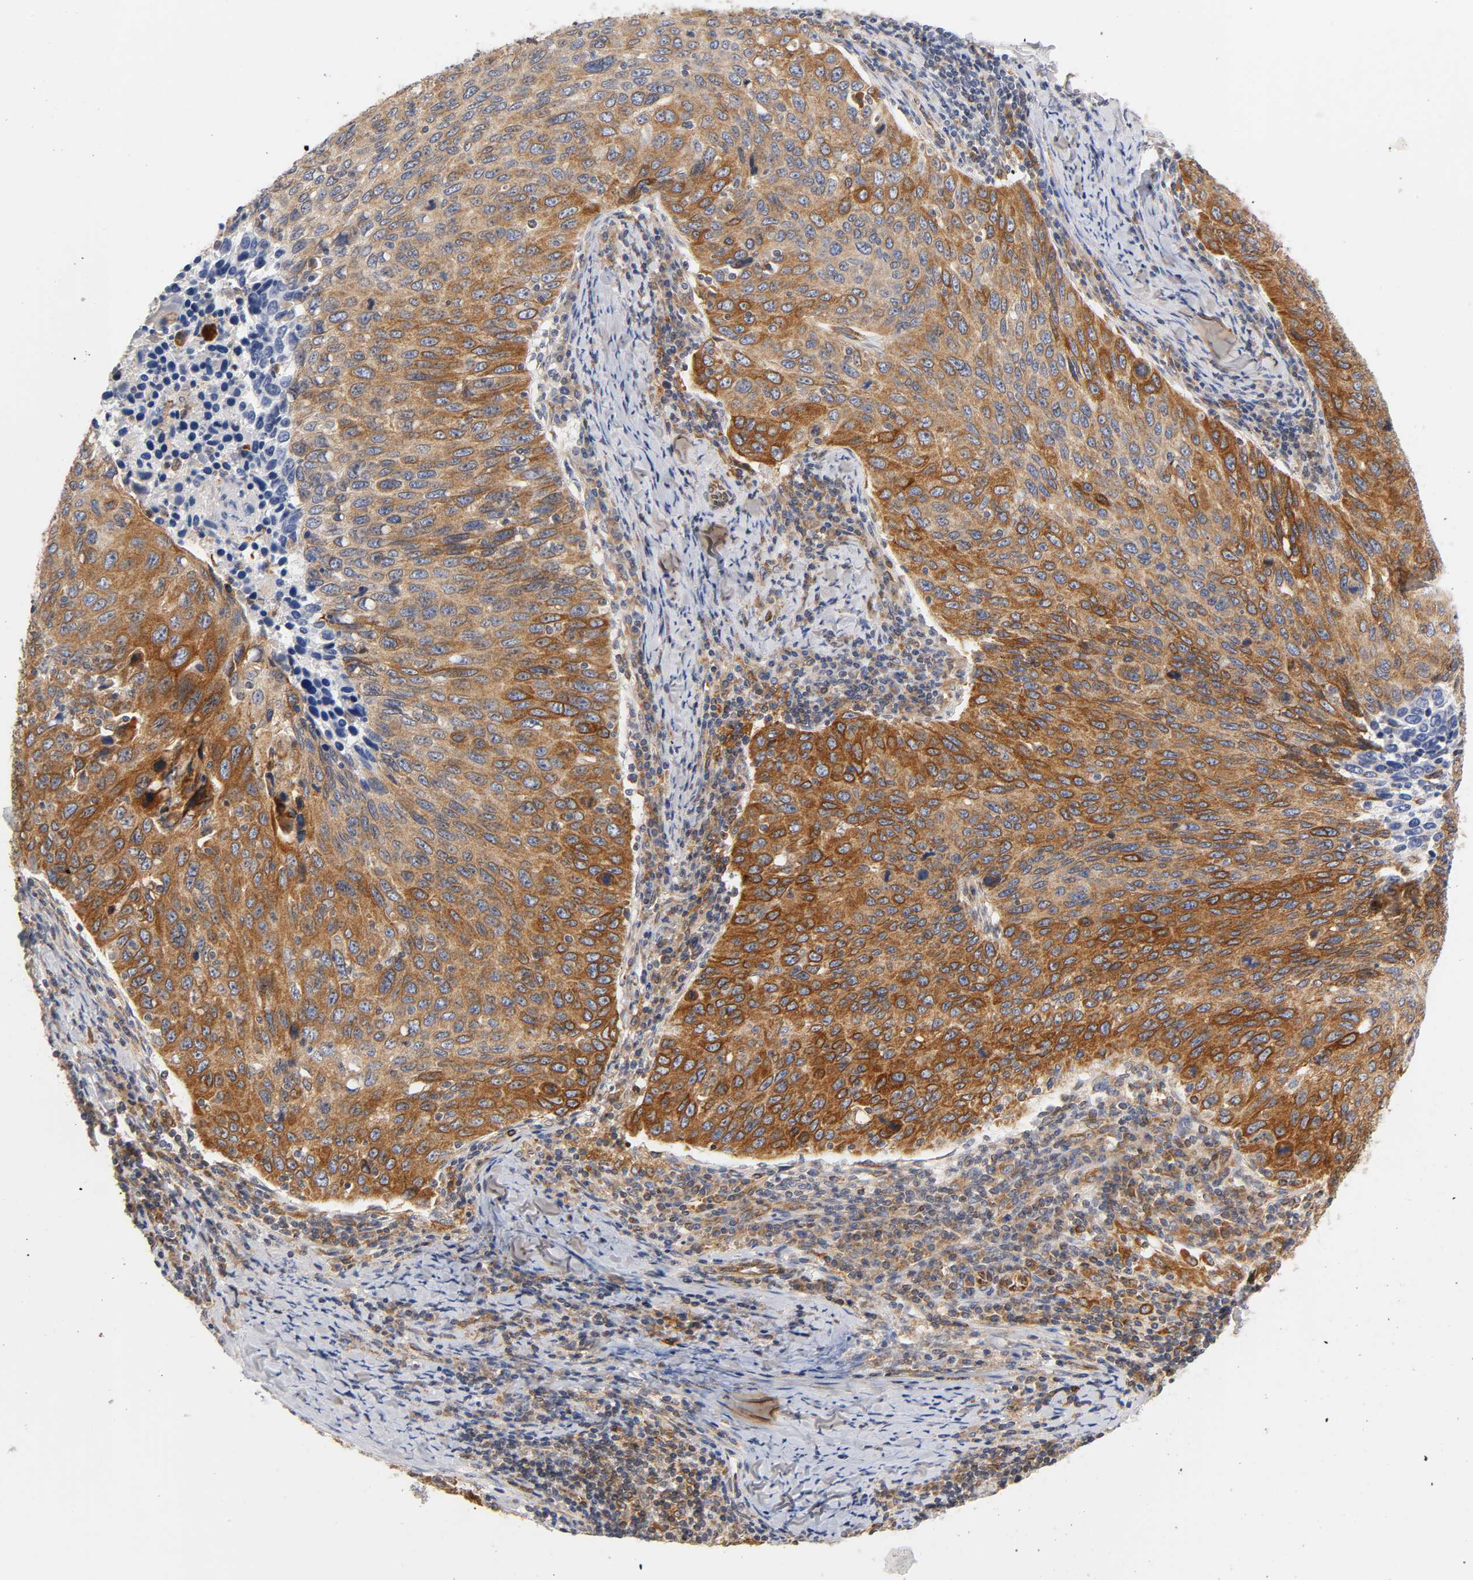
{"staining": {"intensity": "strong", "quantity": ">75%", "location": "cytoplasmic/membranous"}, "tissue": "cervical cancer", "cell_type": "Tumor cells", "image_type": "cancer", "snomed": [{"axis": "morphology", "description": "Squamous cell carcinoma, NOS"}, {"axis": "topography", "description": "Cervix"}], "caption": "Protein expression analysis of human cervical cancer (squamous cell carcinoma) reveals strong cytoplasmic/membranous positivity in about >75% of tumor cells.", "gene": "POR", "patient": {"sex": "female", "age": 53}}